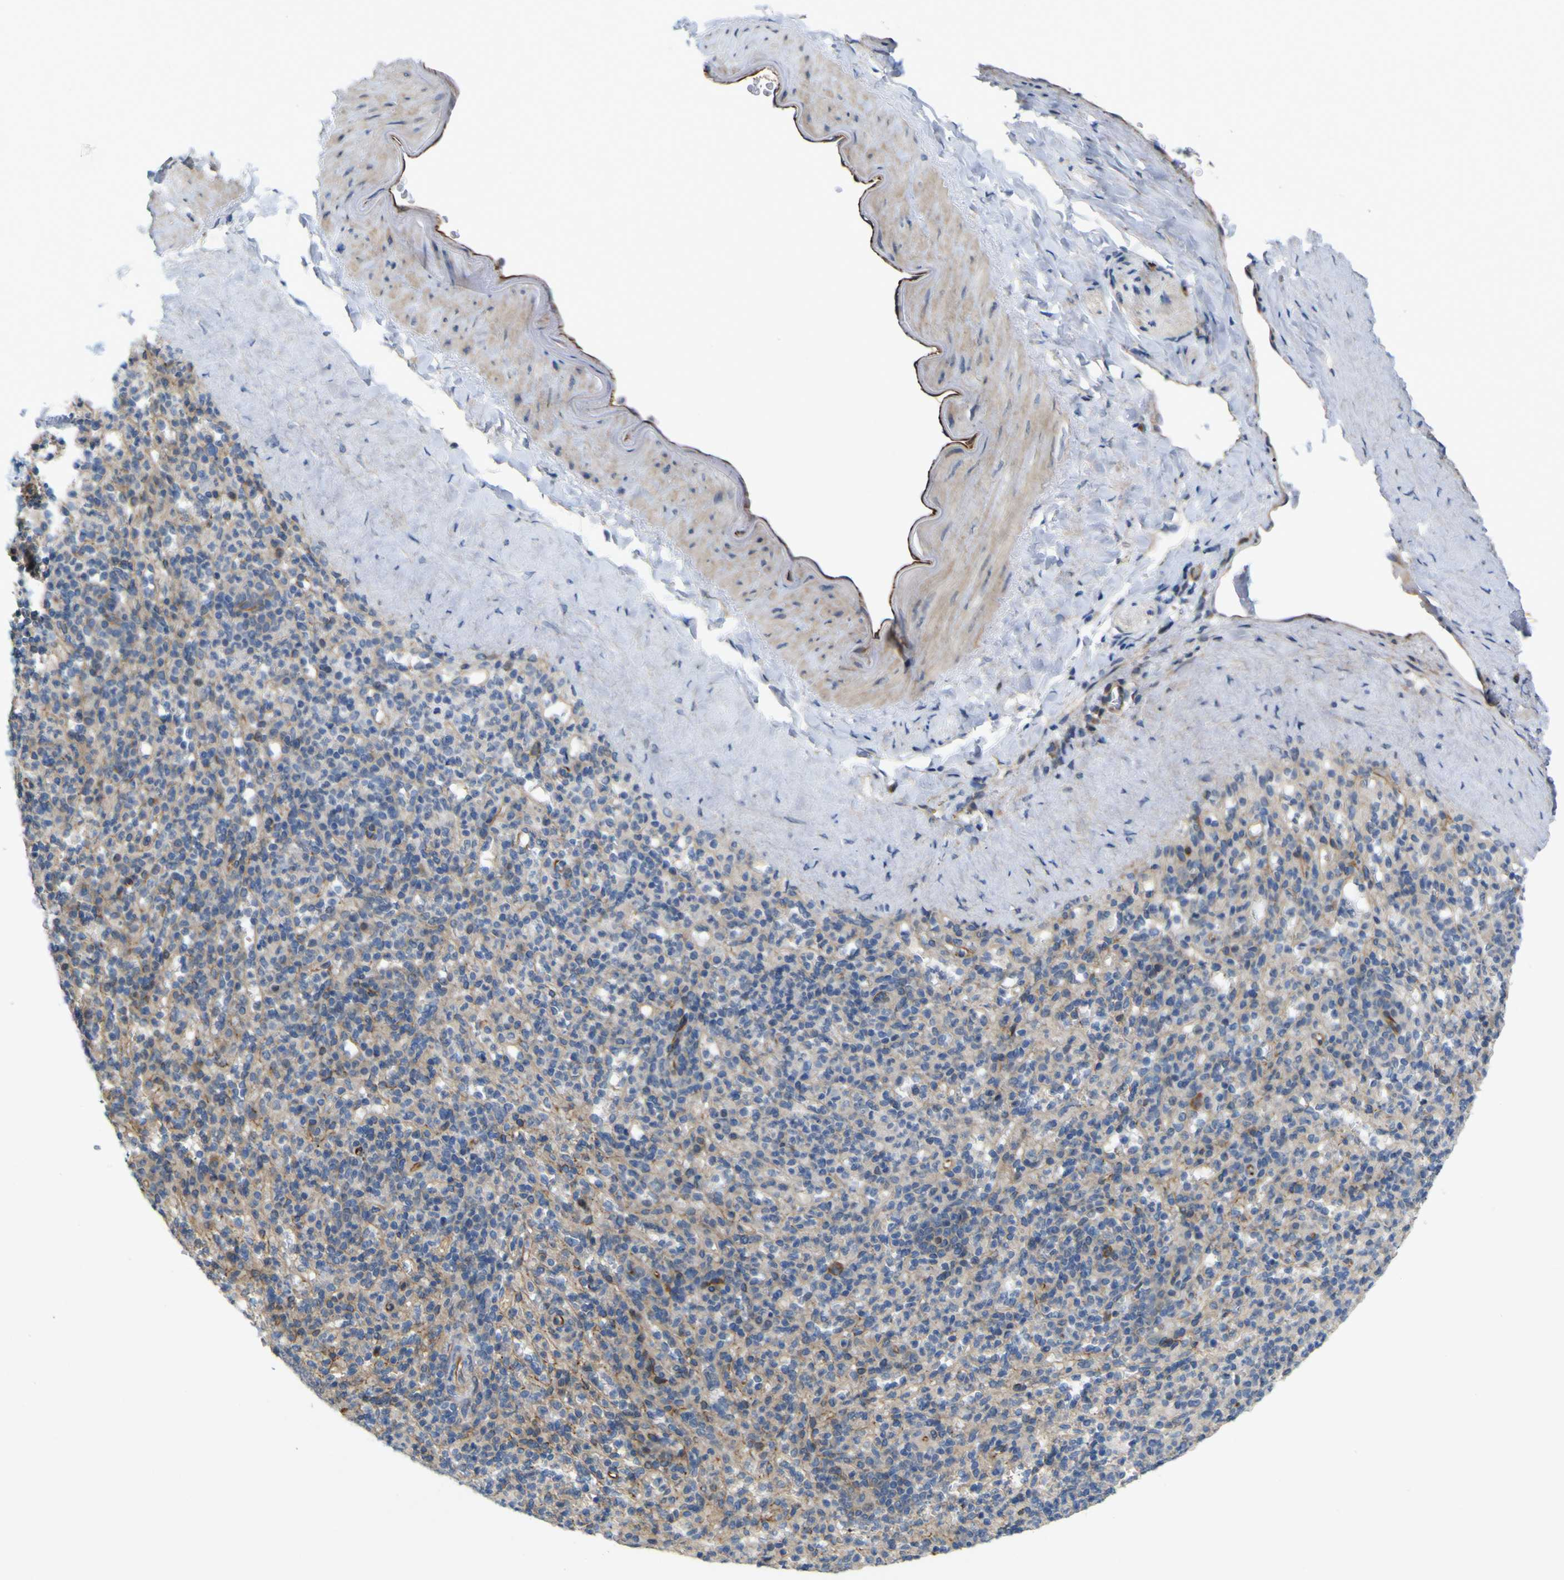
{"staining": {"intensity": "weak", "quantity": "25%-75%", "location": "cytoplasmic/membranous"}, "tissue": "spleen", "cell_type": "Cells in red pulp", "image_type": "normal", "snomed": [{"axis": "morphology", "description": "Normal tissue, NOS"}, {"axis": "topography", "description": "Spleen"}], "caption": "Protein analysis of benign spleen shows weak cytoplasmic/membranous positivity in approximately 25%-75% of cells in red pulp.", "gene": "JPH1", "patient": {"sex": "male", "age": 36}}